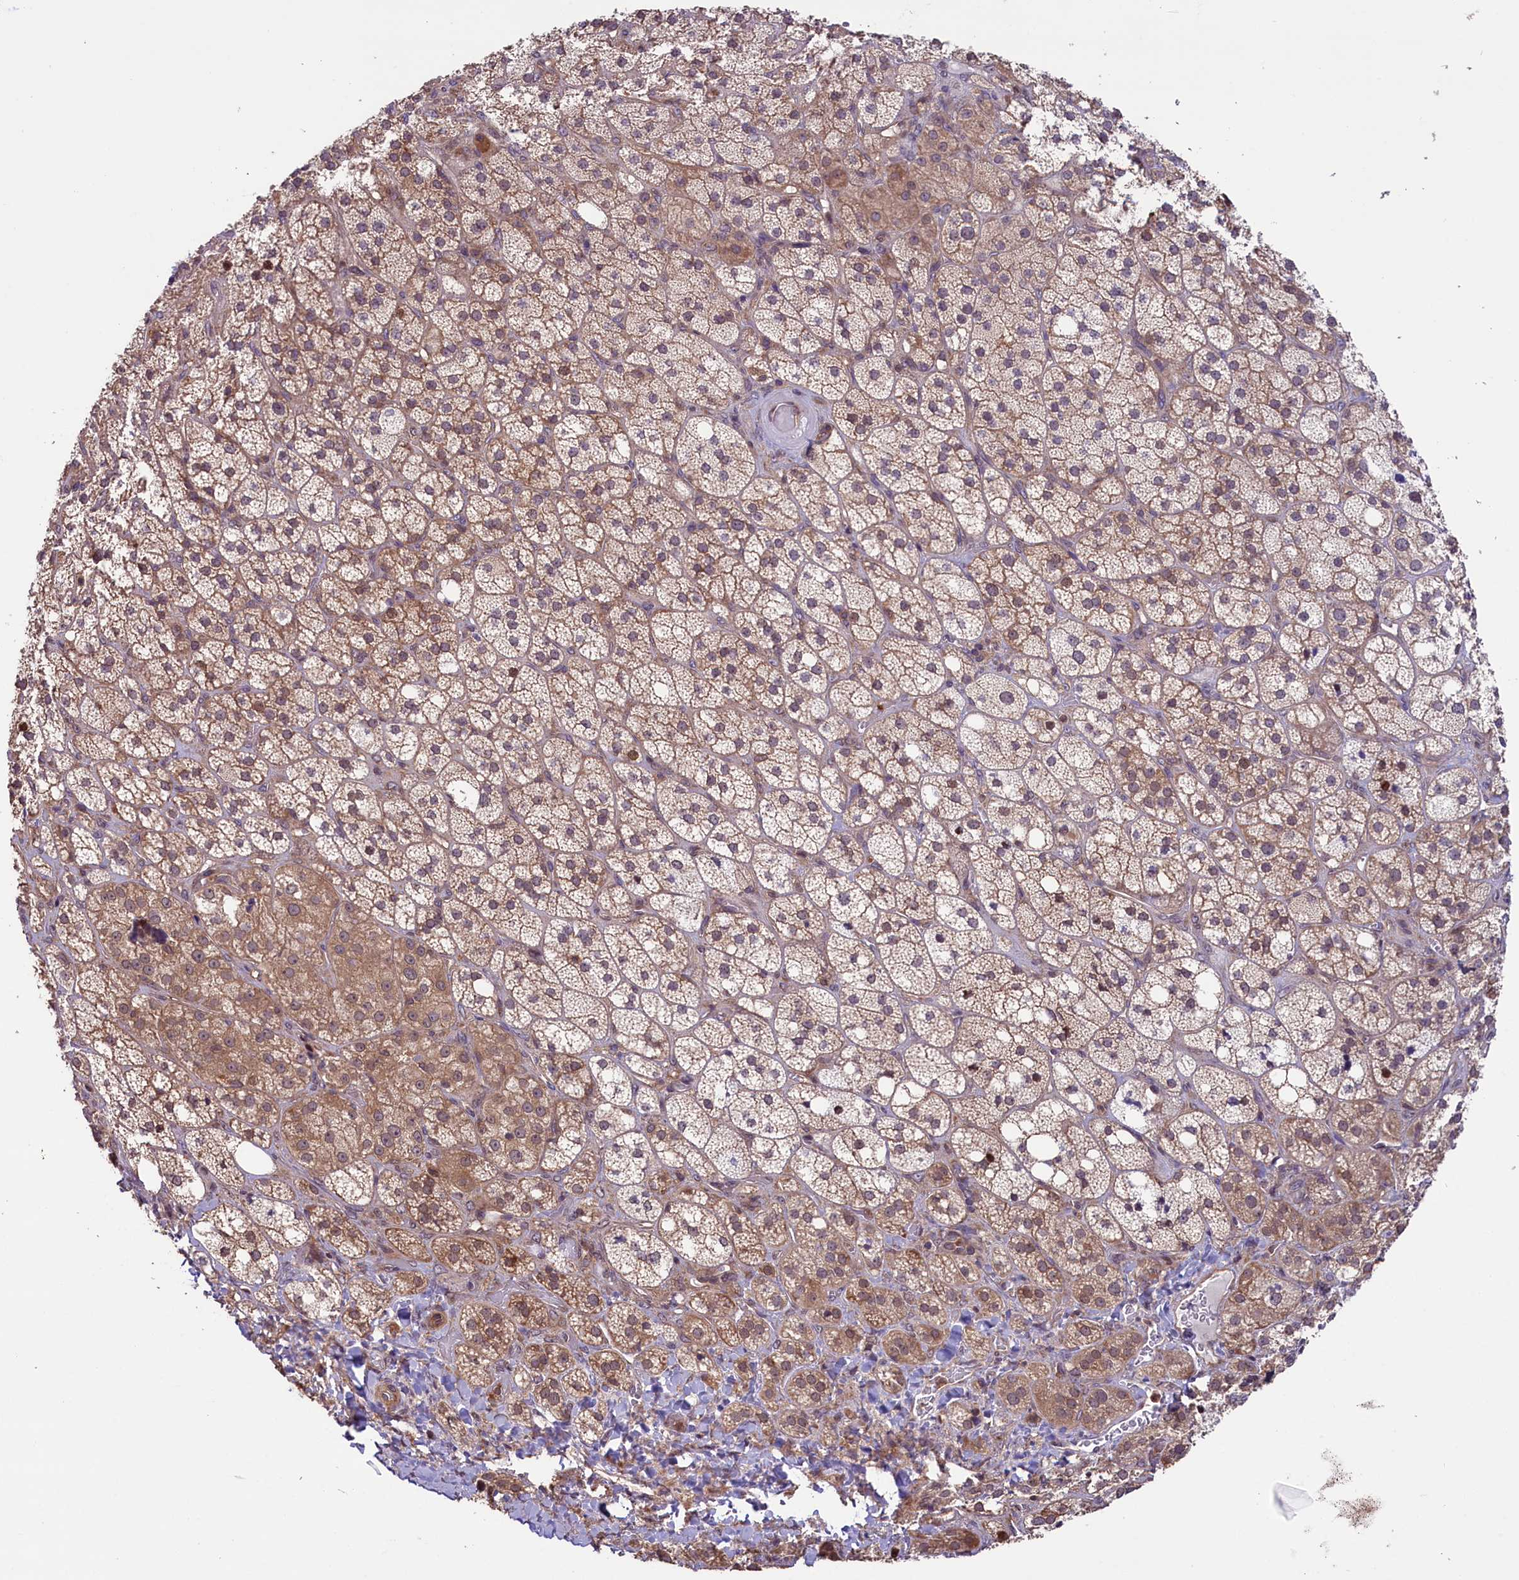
{"staining": {"intensity": "moderate", "quantity": "25%-75%", "location": "cytoplasmic/membranous"}, "tissue": "adrenal gland", "cell_type": "Glandular cells", "image_type": "normal", "snomed": [{"axis": "morphology", "description": "Normal tissue, NOS"}, {"axis": "topography", "description": "Adrenal gland"}], "caption": "An immunohistochemistry photomicrograph of unremarkable tissue is shown. Protein staining in brown shows moderate cytoplasmic/membranous positivity in adrenal gland within glandular cells.", "gene": "RIC8A", "patient": {"sex": "male", "age": 61}}